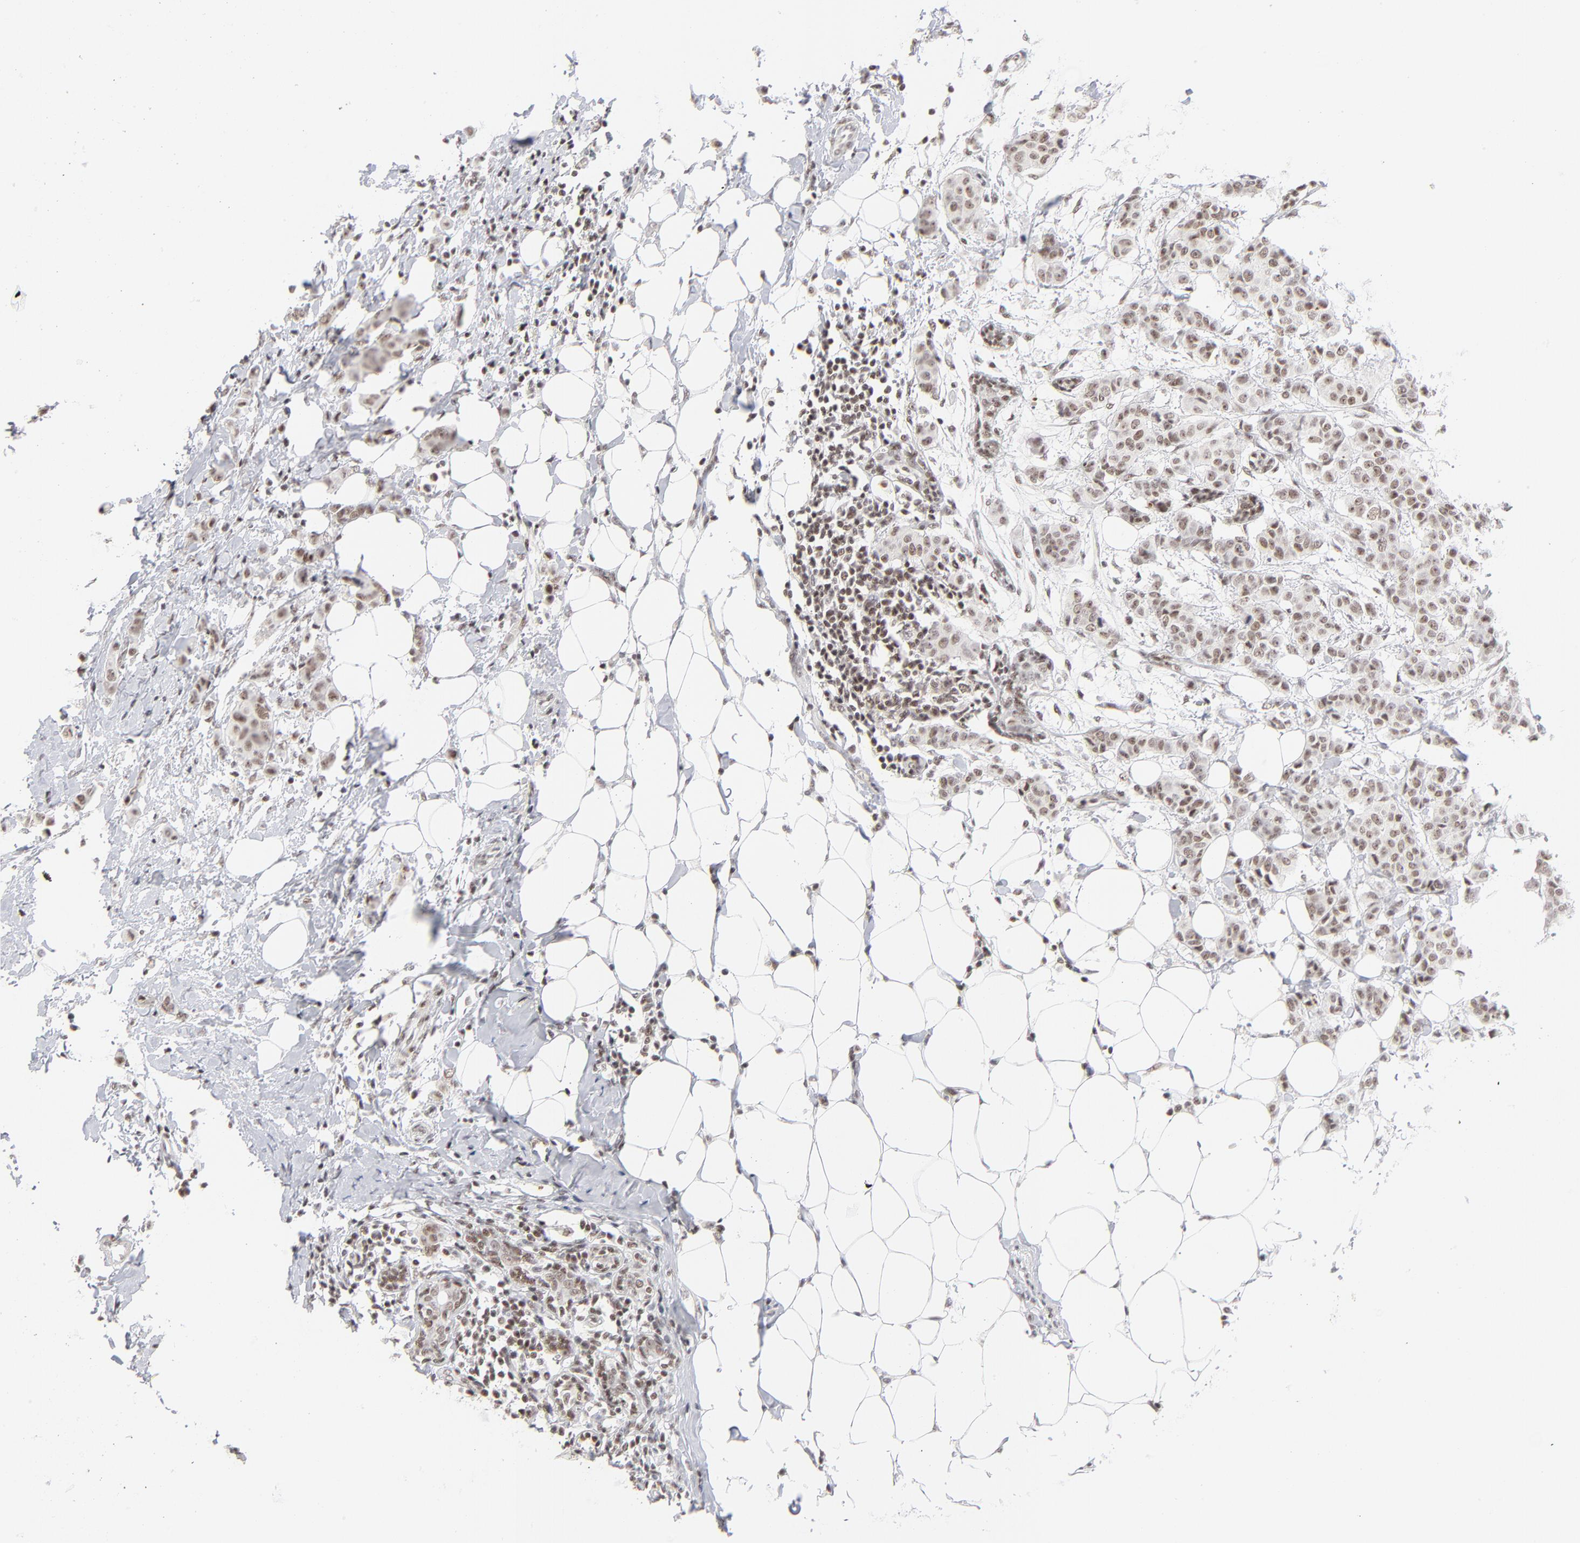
{"staining": {"intensity": "weak", "quantity": ">75%", "location": "nuclear"}, "tissue": "breast cancer", "cell_type": "Tumor cells", "image_type": "cancer", "snomed": [{"axis": "morphology", "description": "Duct carcinoma"}, {"axis": "topography", "description": "Breast"}], "caption": "This is a photomicrograph of immunohistochemistry (IHC) staining of intraductal carcinoma (breast), which shows weak expression in the nuclear of tumor cells.", "gene": "ZNF143", "patient": {"sex": "female", "age": 40}}